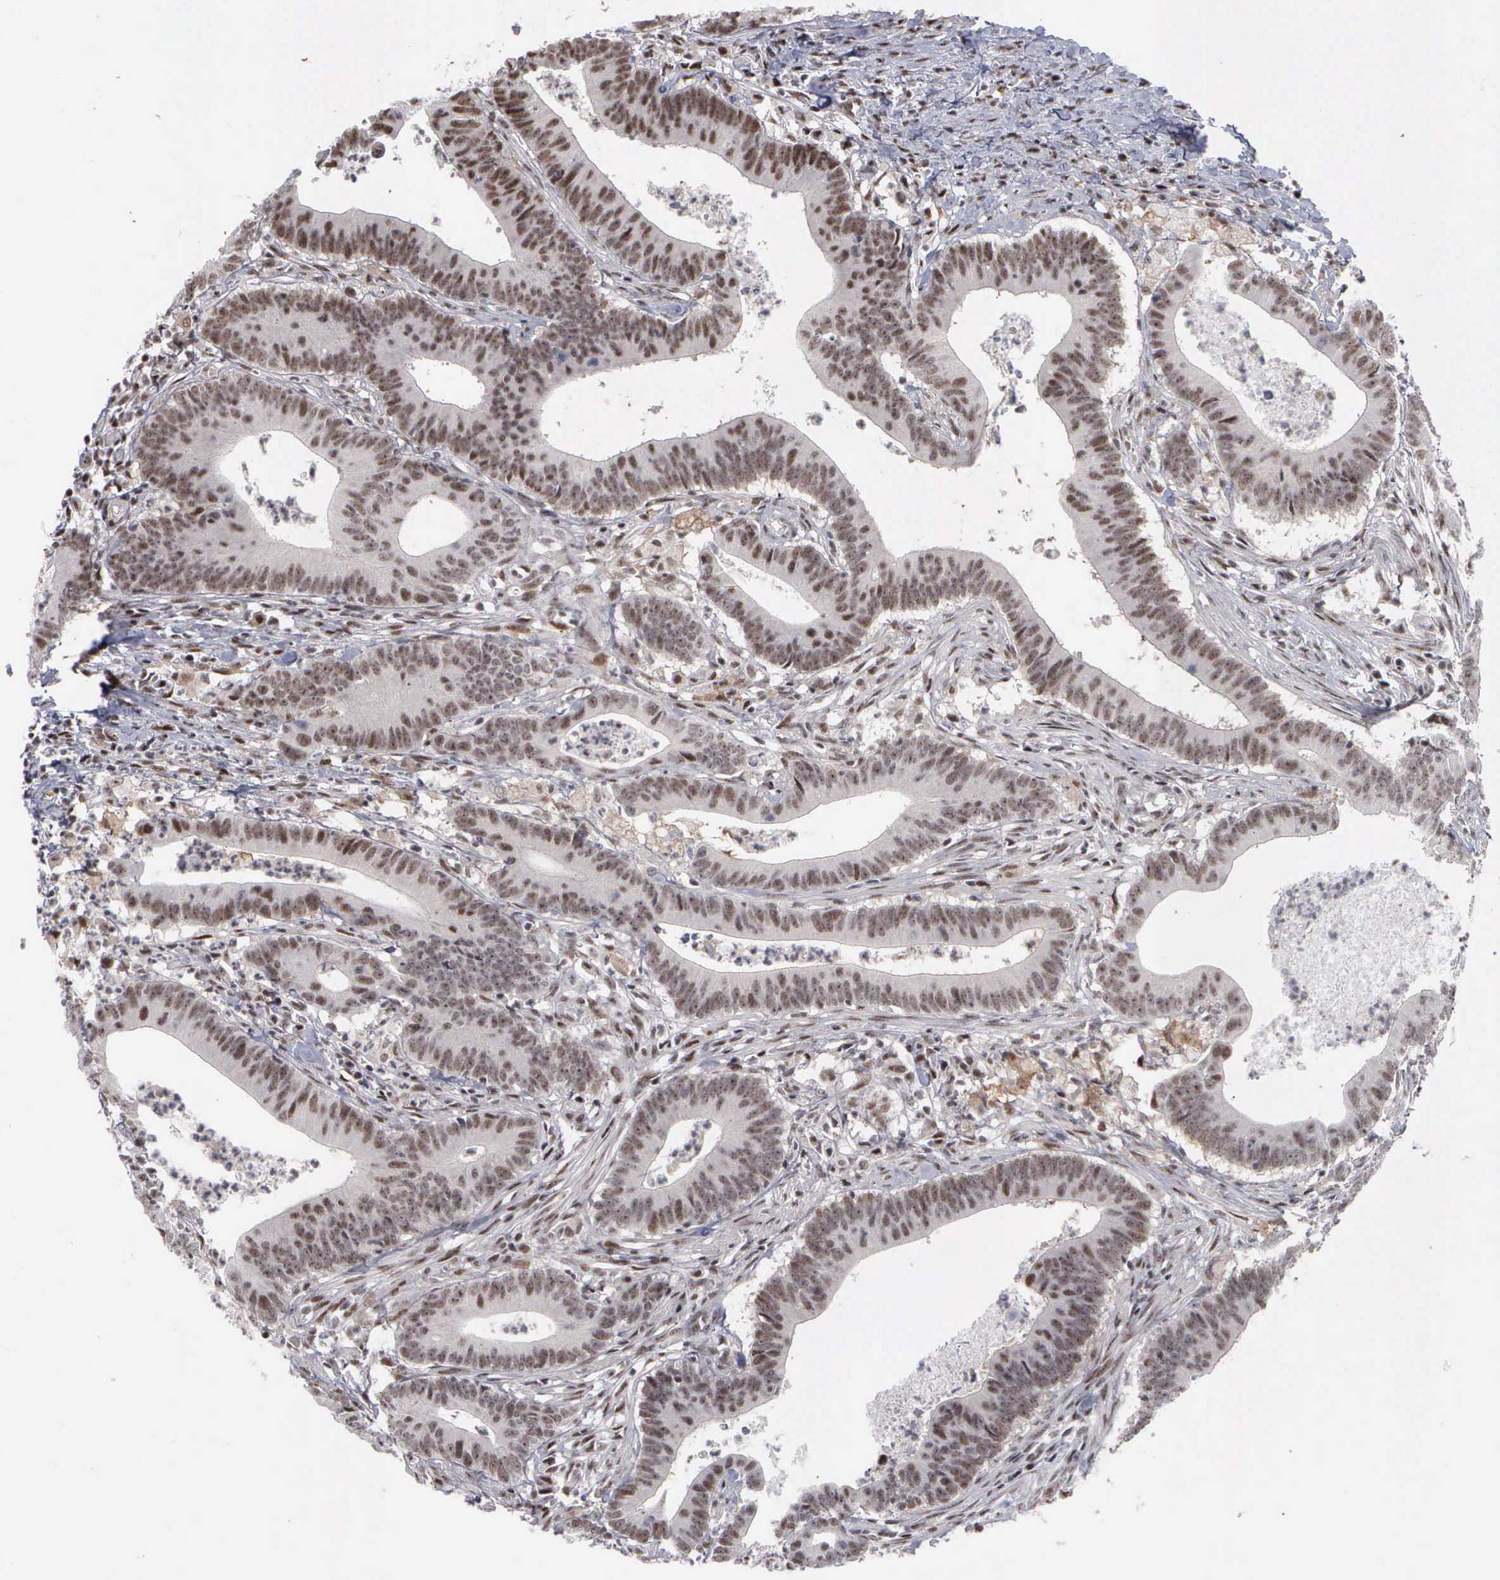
{"staining": {"intensity": "strong", "quantity": ">75%", "location": "nuclear"}, "tissue": "colorectal cancer", "cell_type": "Tumor cells", "image_type": "cancer", "snomed": [{"axis": "morphology", "description": "Adenocarcinoma, NOS"}, {"axis": "topography", "description": "Colon"}], "caption": "High-magnification brightfield microscopy of colorectal cancer stained with DAB (brown) and counterstained with hematoxylin (blue). tumor cells exhibit strong nuclear positivity is identified in about>75% of cells.", "gene": "KIAA0586", "patient": {"sex": "male", "age": 55}}